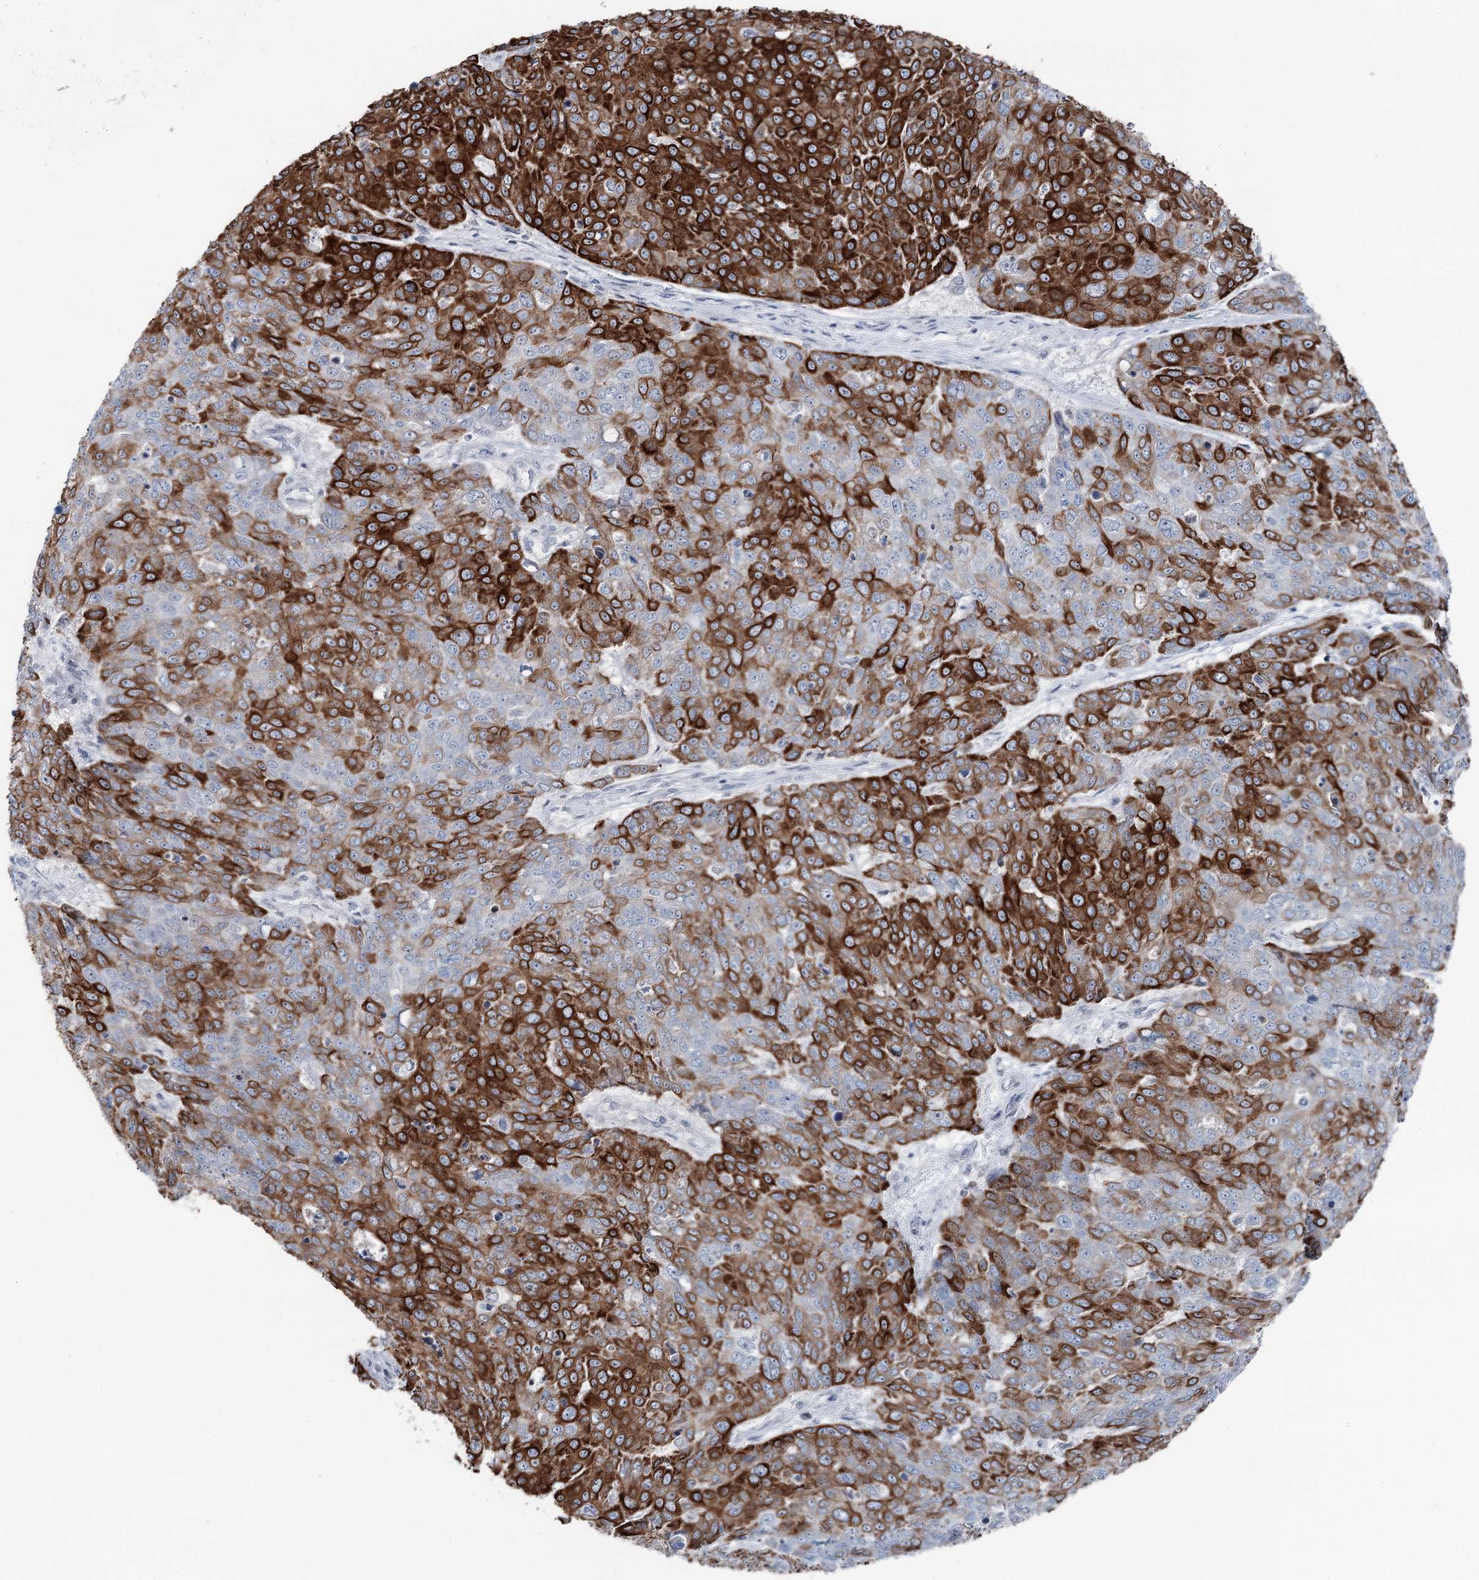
{"staining": {"intensity": "strong", "quantity": "25%-75%", "location": "cytoplasmic/membranous"}, "tissue": "skin cancer", "cell_type": "Tumor cells", "image_type": "cancer", "snomed": [{"axis": "morphology", "description": "Squamous cell carcinoma, NOS"}, {"axis": "topography", "description": "Skin"}], "caption": "This micrograph reveals IHC staining of human skin cancer (squamous cell carcinoma), with high strong cytoplasmic/membranous positivity in about 25%-75% of tumor cells.", "gene": "STEEP1", "patient": {"sex": "male", "age": 71}}